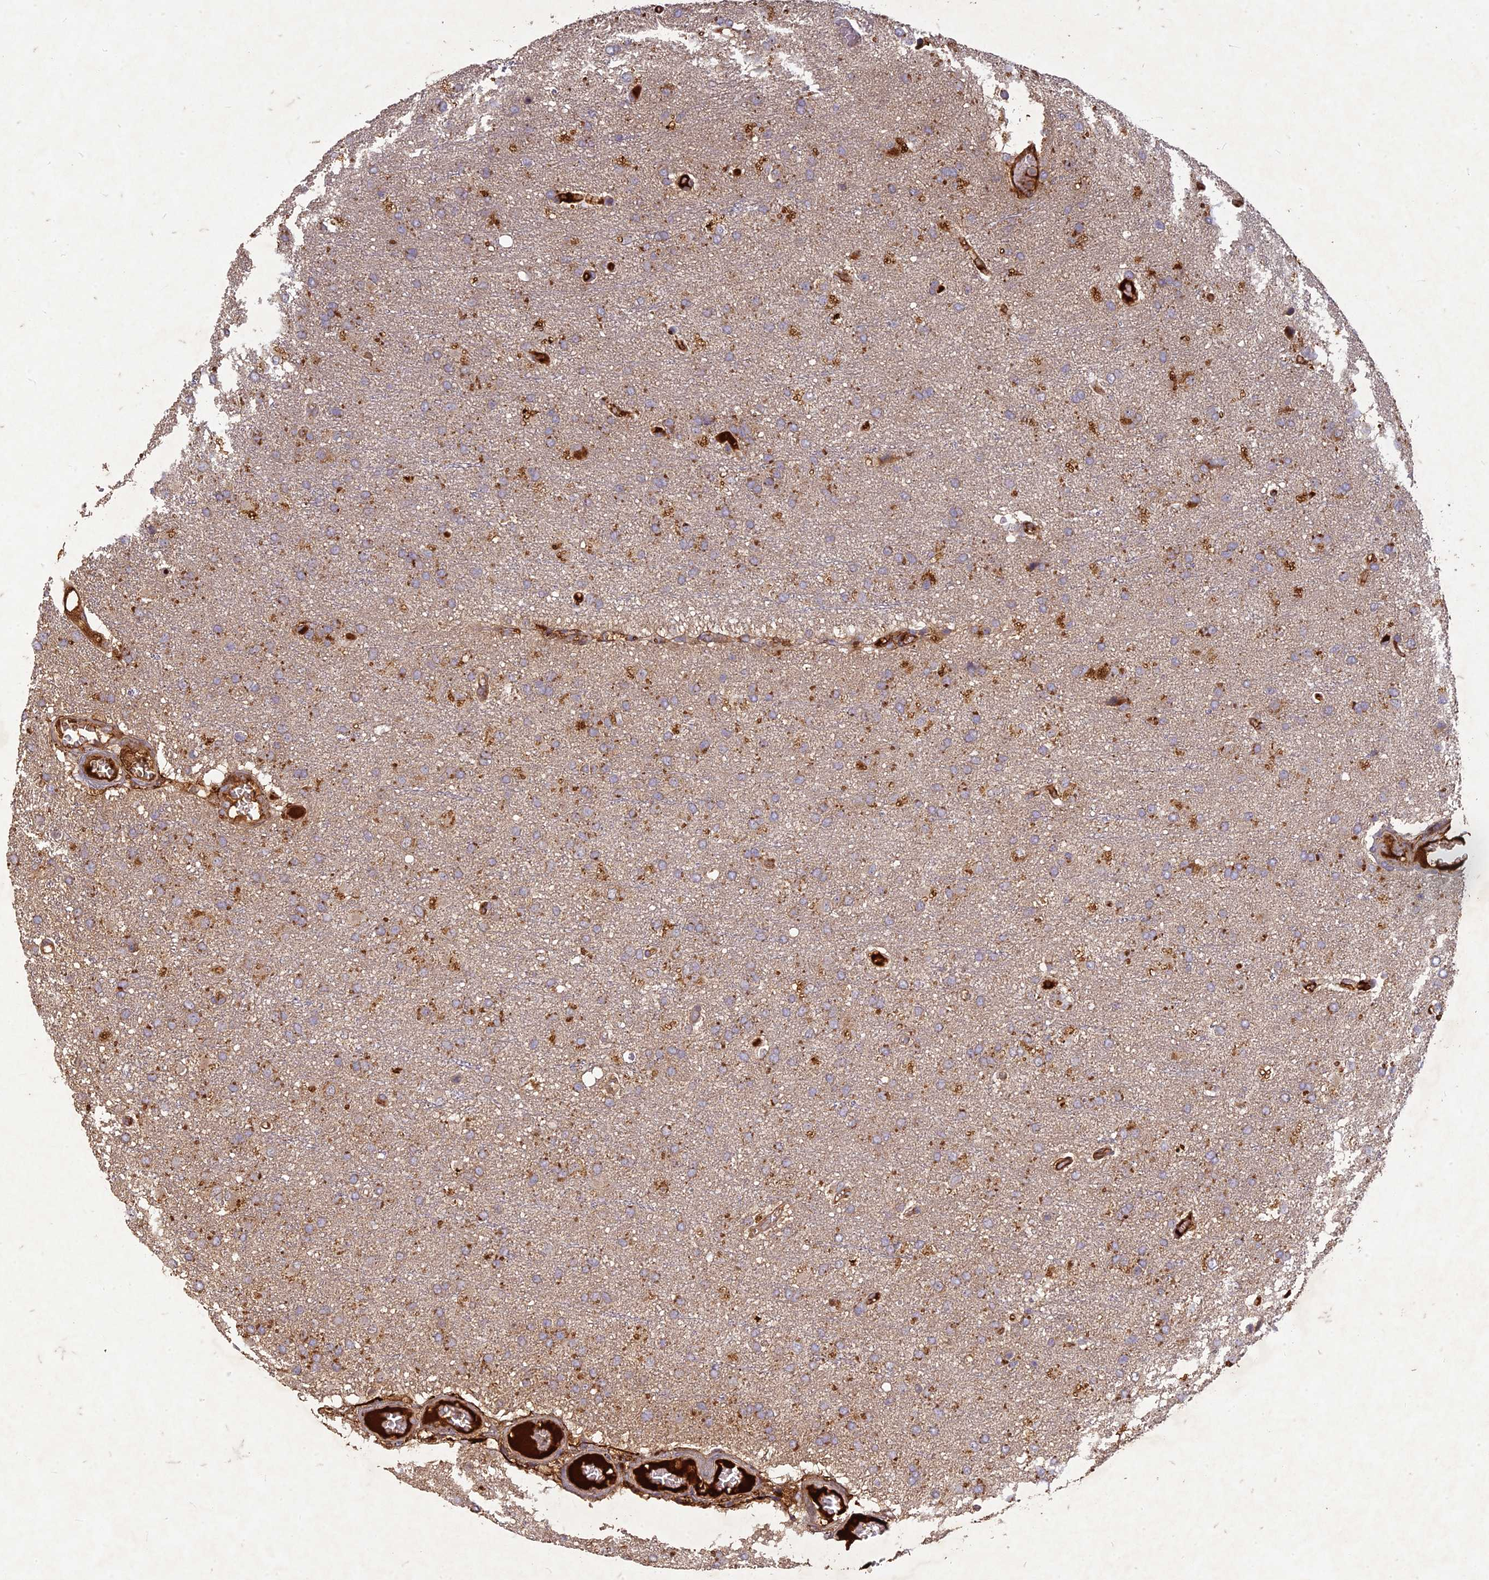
{"staining": {"intensity": "moderate", "quantity": "25%-75%", "location": "cytoplasmic/membranous"}, "tissue": "glioma", "cell_type": "Tumor cells", "image_type": "cancer", "snomed": [{"axis": "morphology", "description": "Glioma, malignant, High grade"}, {"axis": "topography", "description": "Brain"}], "caption": "Immunohistochemical staining of glioma displays medium levels of moderate cytoplasmic/membranous protein expression in approximately 25%-75% of tumor cells. The protein of interest is stained brown, and the nuclei are stained in blue (DAB IHC with brightfield microscopy, high magnification).", "gene": "TCF25", "patient": {"sex": "female", "age": 74}}